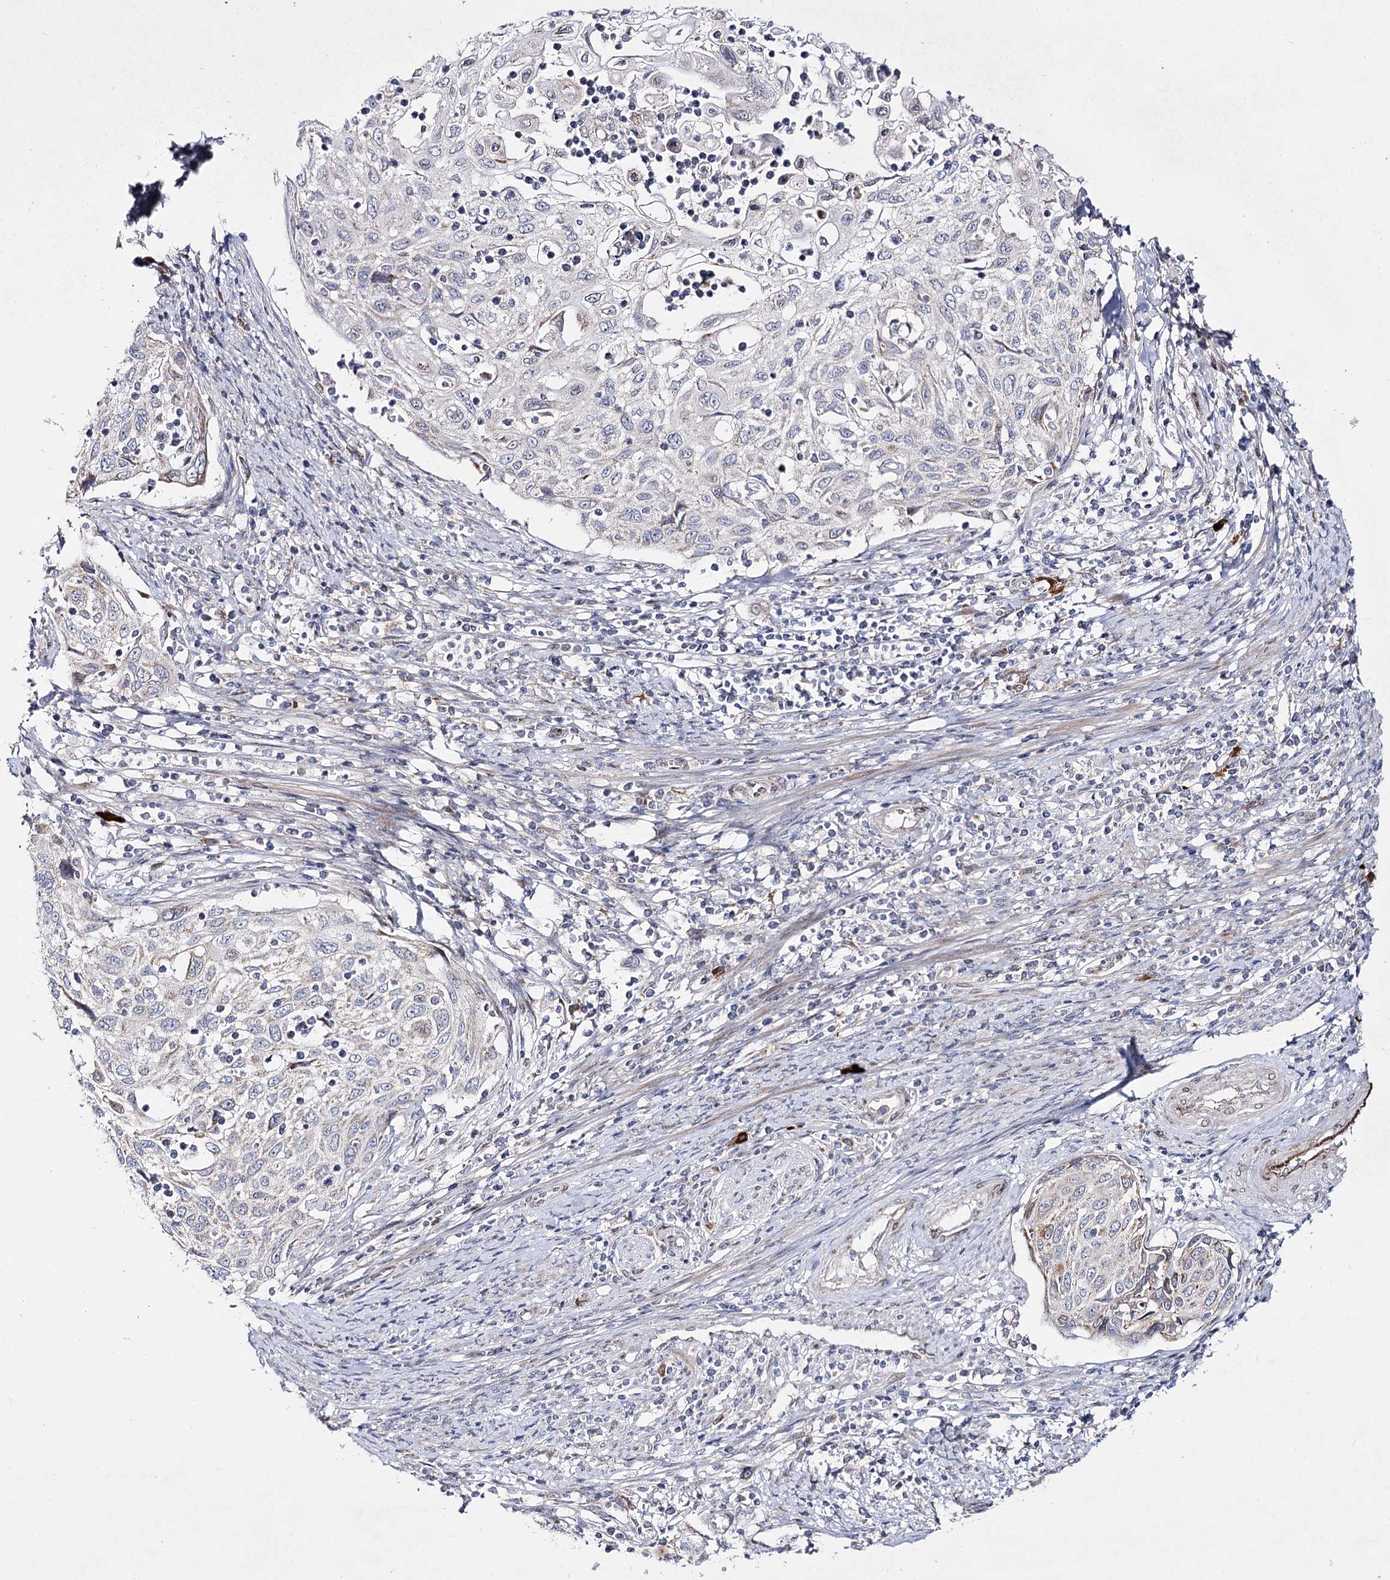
{"staining": {"intensity": "negative", "quantity": "none", "location": "none"}, "tissue": "cervical cancer", "cell_type": "Tumor cells", "image_type": "cancer", "snomed": [{"axis": "morphology", "description": "Squamous cell carcinoma, NOS"}, {"axis": "topography", "description": "Cervix"}], "caption": "This is an immunohistochemistry photomicrograph of human squamous cell carcinoma (cervical). There is no positivity in tumor cells.", "gene": "C11orf80", "patient": {"sex": "female", "age": 70}}